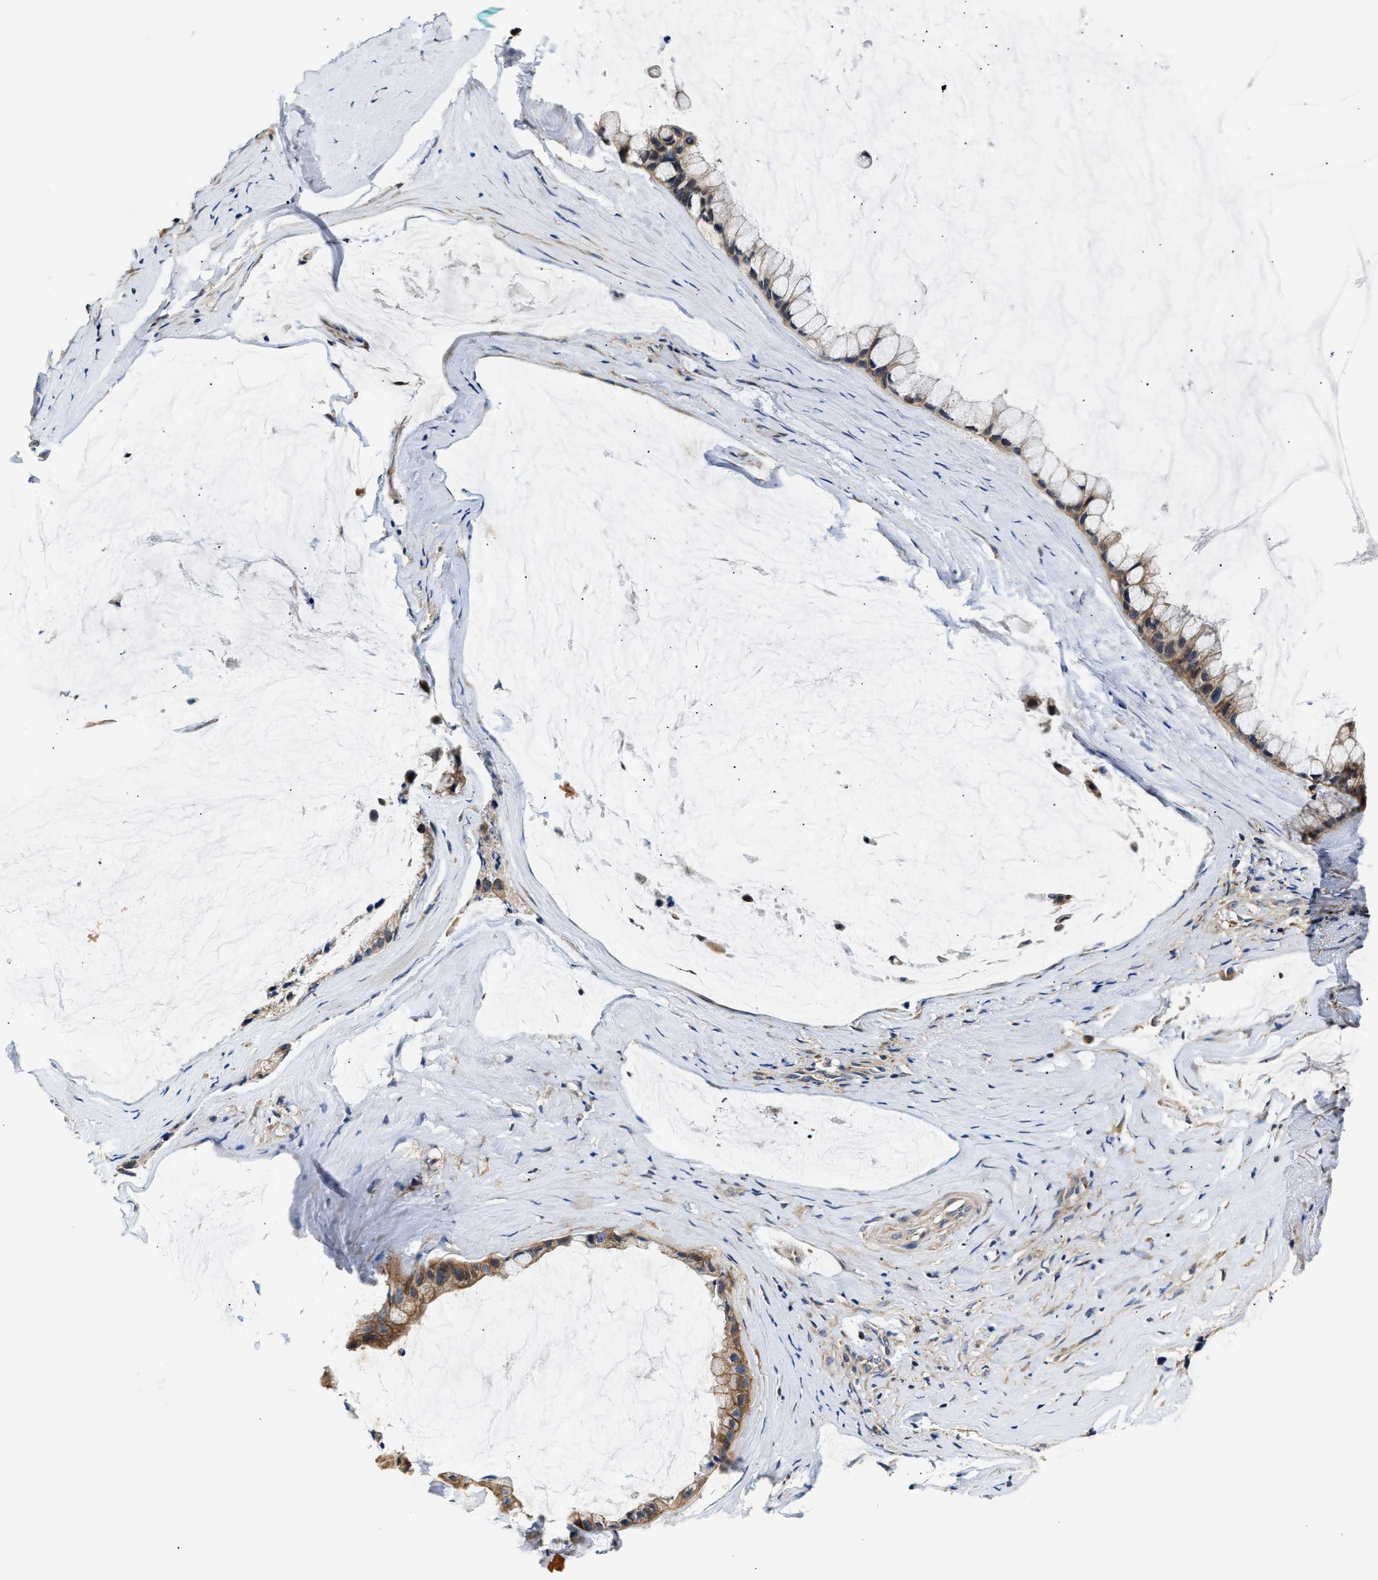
{"staining": {"intensity": "moderate", "quantity": ">75%", "location": "cytoplasmic/membranous"}, "tissue": "ovarian cancer", "cell_type": "Tumor cells", "image_type": "cancer", "snomed": [{"axis": "morphology", "description": "Cystadenocarcinoma, mucinous, NOS"}, {"axis": "topography", "description": "Ovary"}], "caption": "This histopathology image demonstrates ovarian cancer stained with immunohistochemistry (IHC) to label a protein in brown. The cytoplasmic/membranous of tumor cells show moderate positivity for the protein. Nuclei are counter-stained blue.", "gene": "TEX2", "patient": {"sex": "female", "age": 39}}